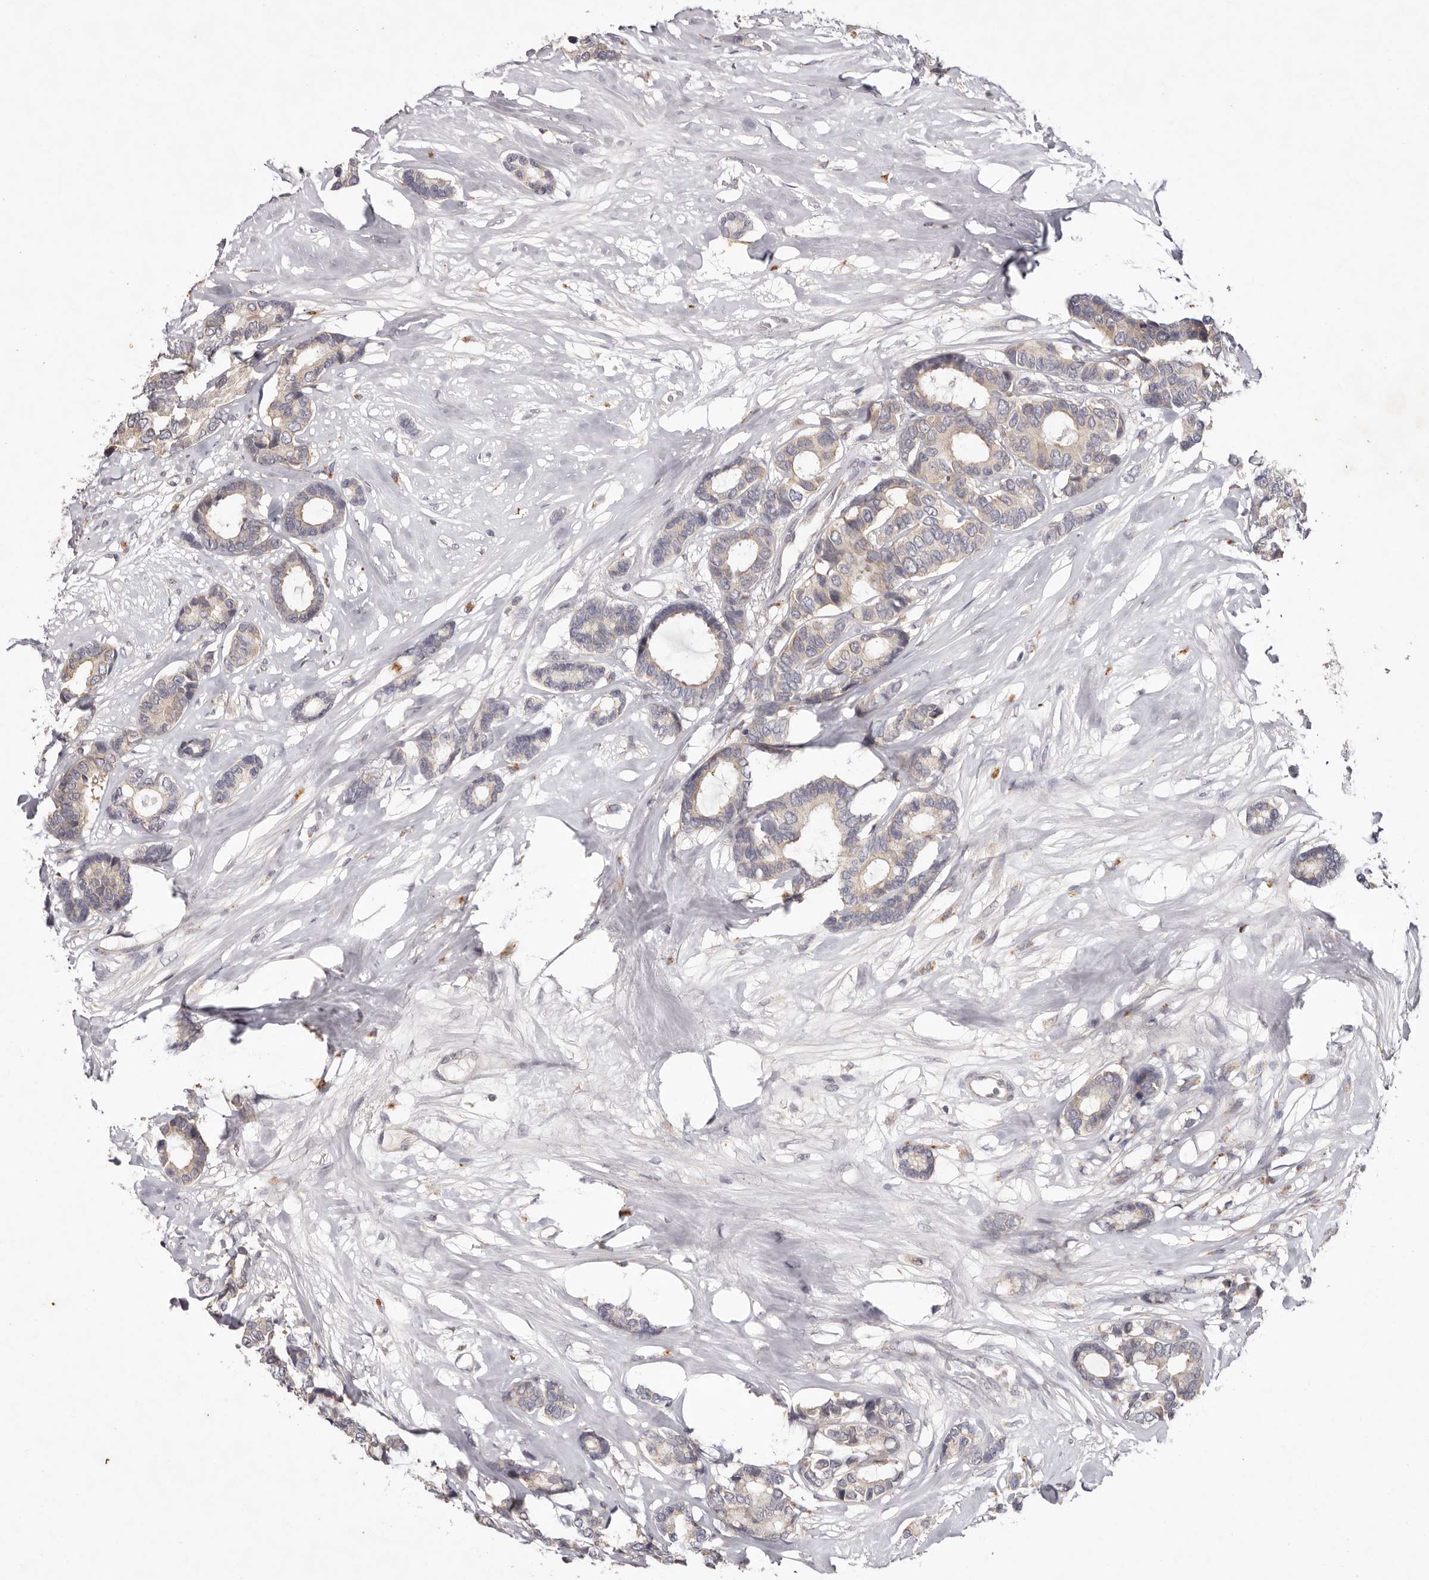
{"staining": {"intensity": "weak", "quantity": "25%-75%", "location": "cytoplasmic/membranous"}, "tissue": "breast cancer", "cell_type": "Tumor cells", "image_type": "cancer", "snomed": [{"axis": "morphology", "description": "Duct carcinoma"}, {"axis": "topography", "description": "Breast"}], "caption": "Immunohistochemical staining of human breast cancer demonstrates weak cytoplasmic/membranous protein staining in about 25%-75% of tumor cells.", "gene": "GARNL3", "patient": {"sex": "female", "age": 87}}